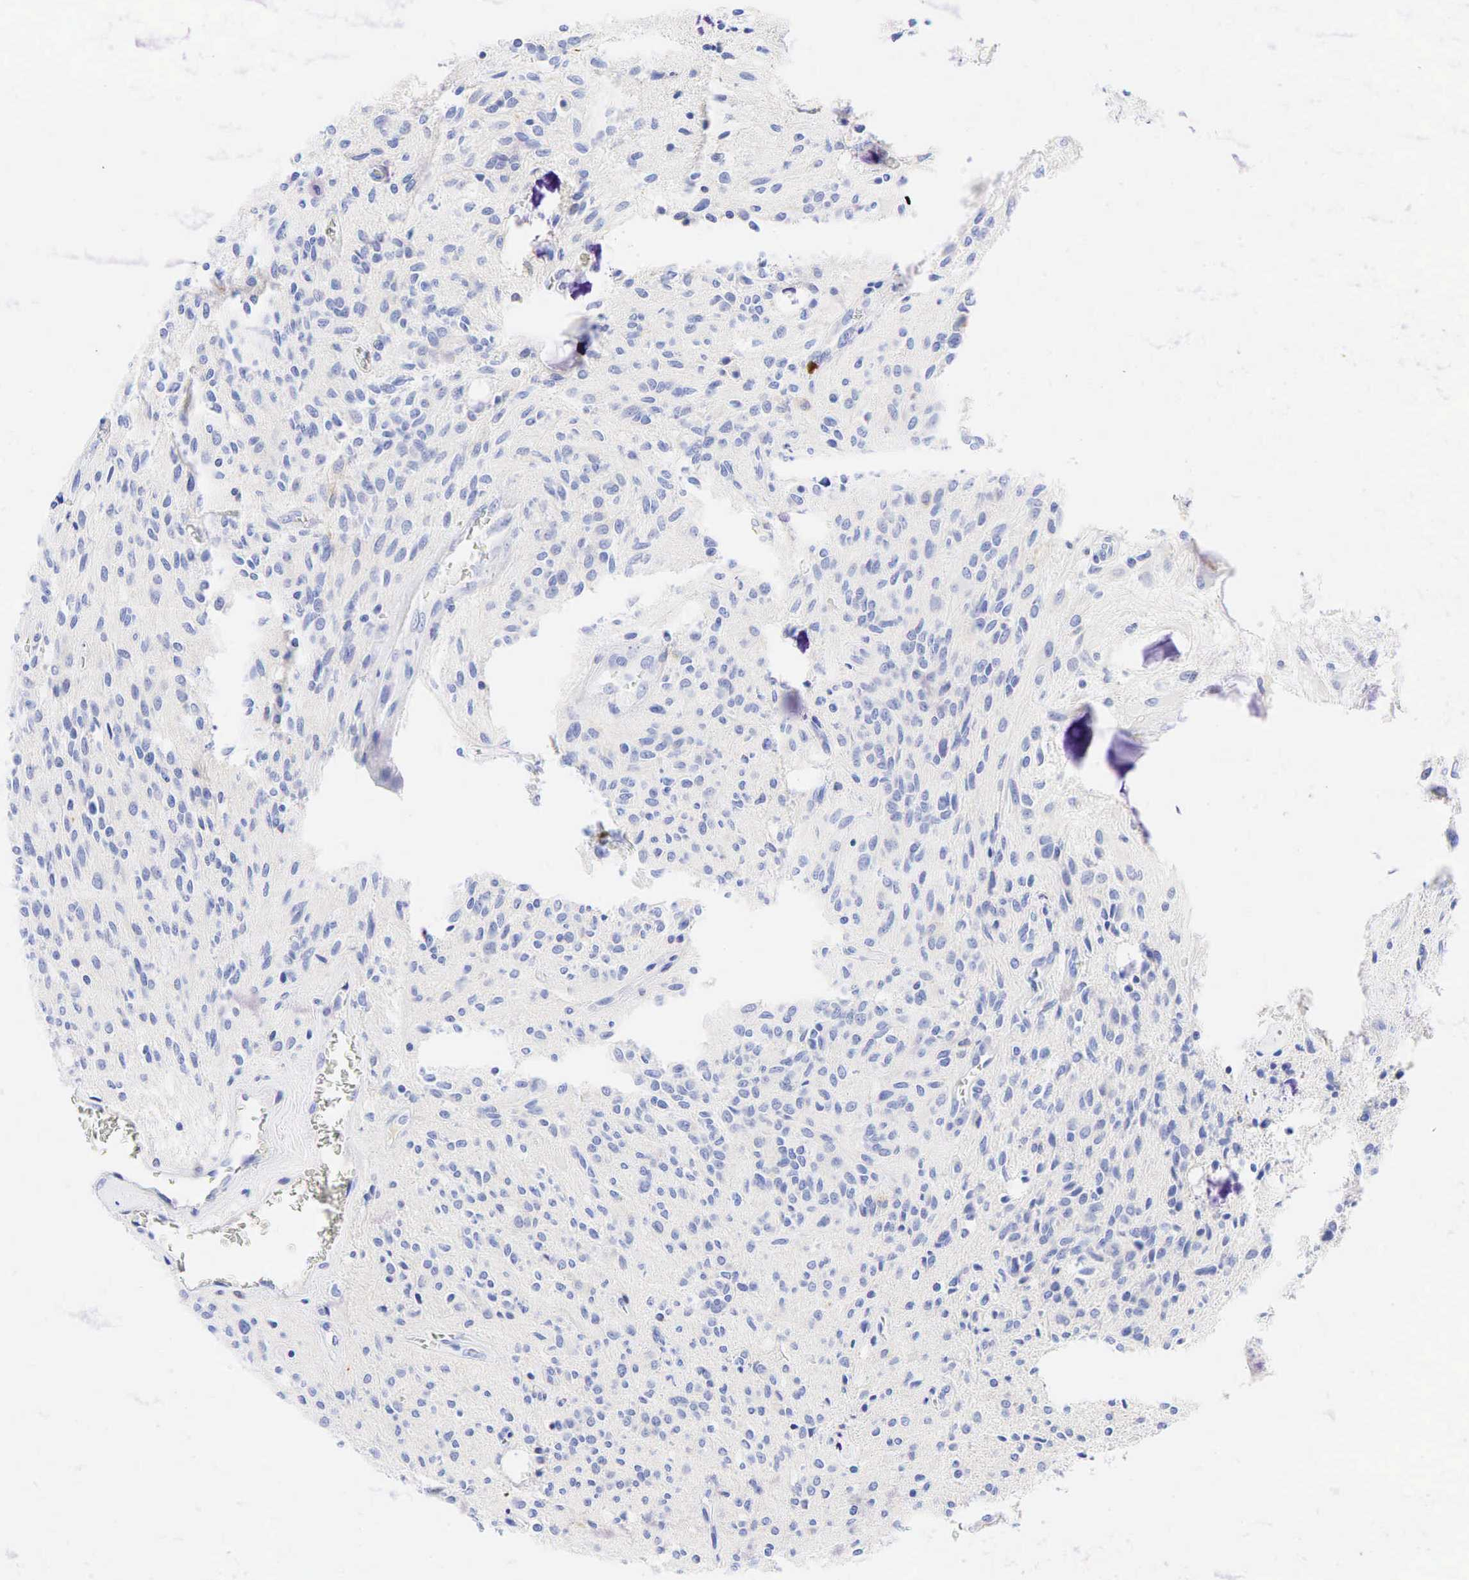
{"staining": {"intensity": "negative", "quantity": "none", "location": "none"}, "tissue": "glioma", "cell_type": "Tumor cells", "image_type": "cancer", "snomed": [{"axis": "morphology", "description": "Glioma, malignant, Low grade"}, {"axis": "topography", "description": "Brain"}], "caption": "Immunohistochemical staining of human glioma demonstrates no significant staining in tumor cells.", "gene": "TNFRSF8", "patient": {"sex": "female", "age": 15}}